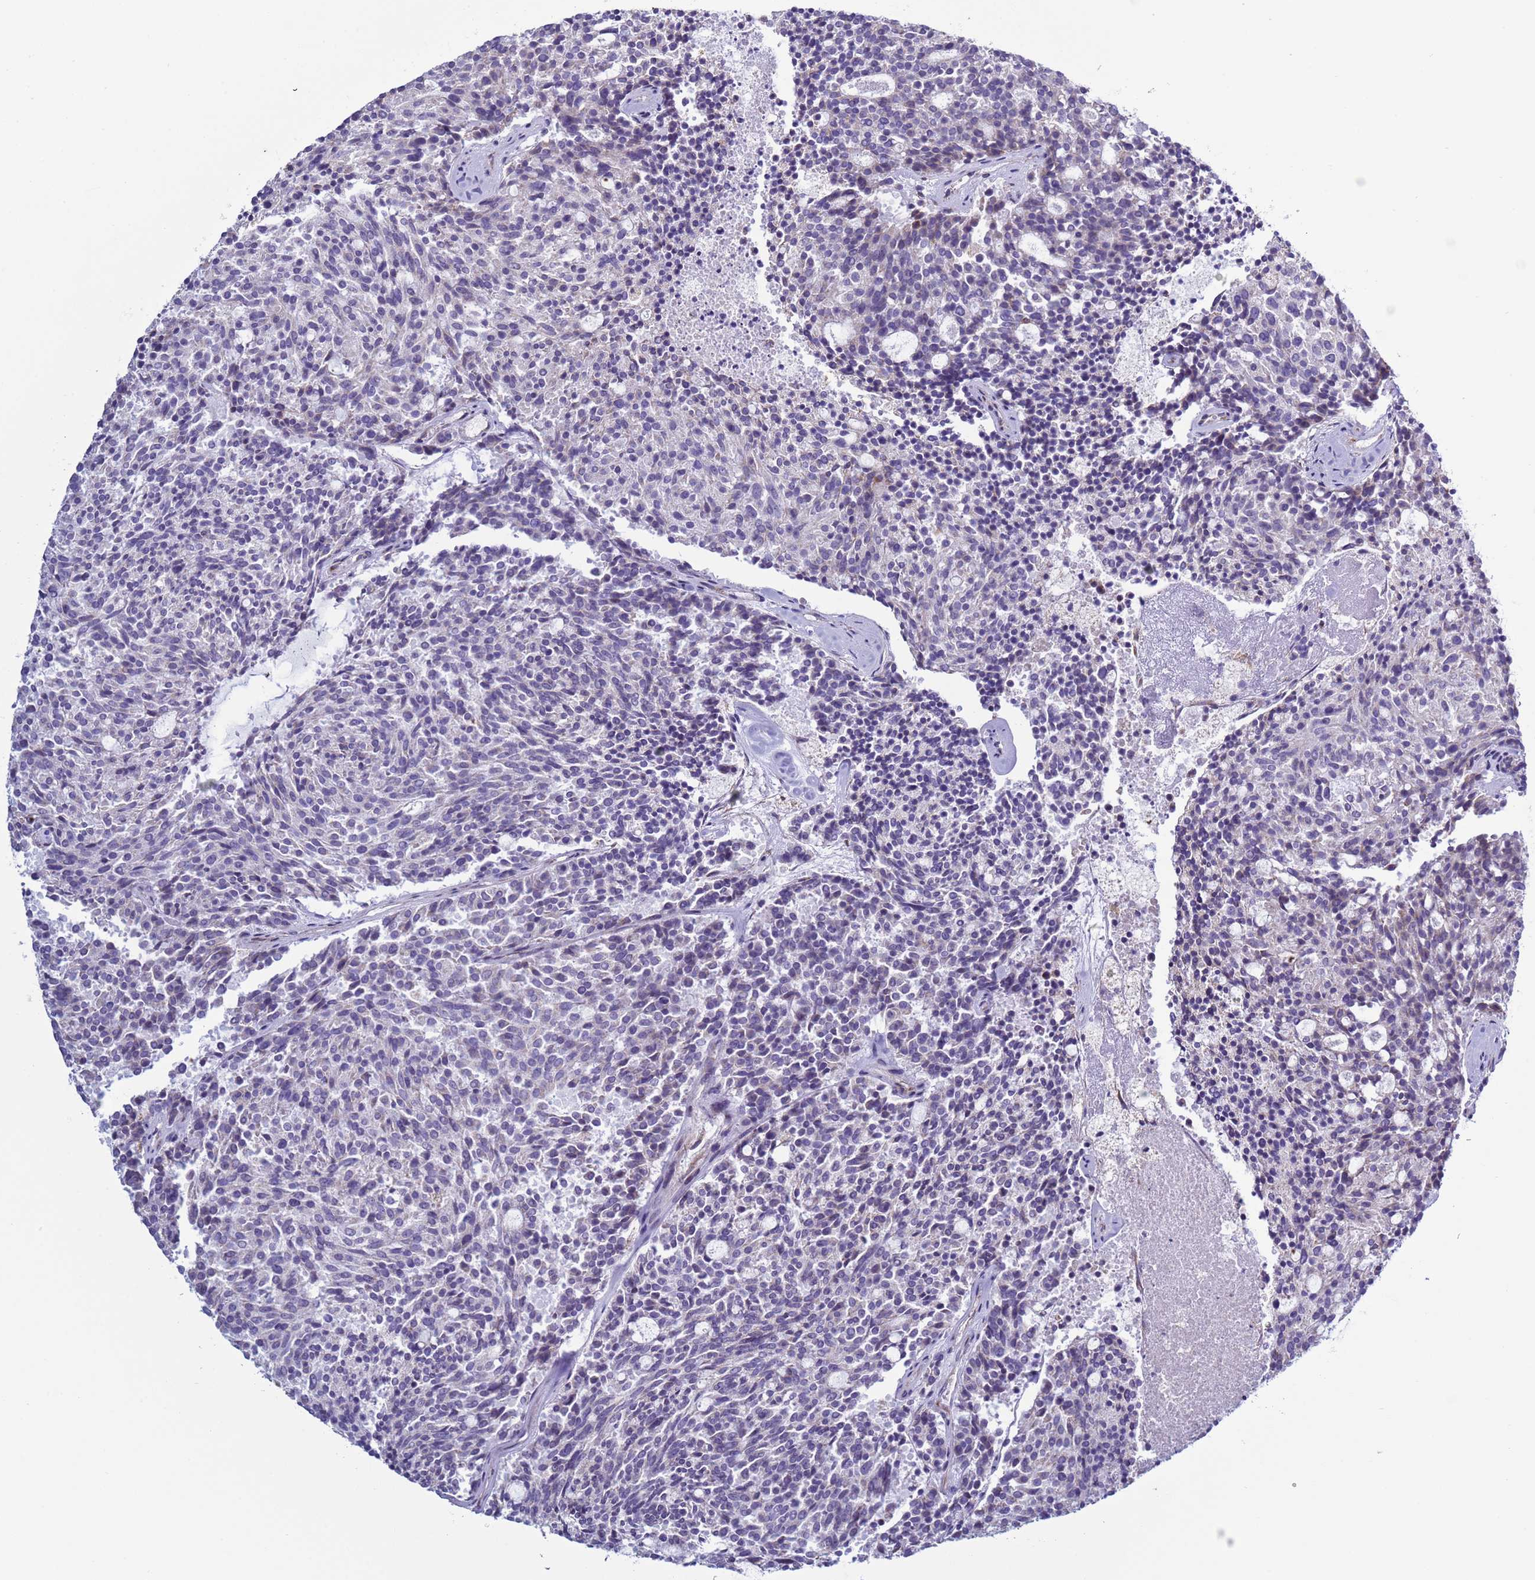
{"staining": {"intensity": "negative", "quantity": "none", "location": "none"}, "tissue": "carcinoid", "cell_type": "Tumor cells", "image_type": "cancer", "snomed": [{"axis": "morphology", "description": "Carcinoid, malignant, NOS"}, {"axis": "topography", "description": "Pancreas"}], "caption": "The photomicrograph exhibits no staining of tumor cells in carcinoid (malignant).", "gene": "ABHD17B", "patient": {"sex": "female", "age": 54}}